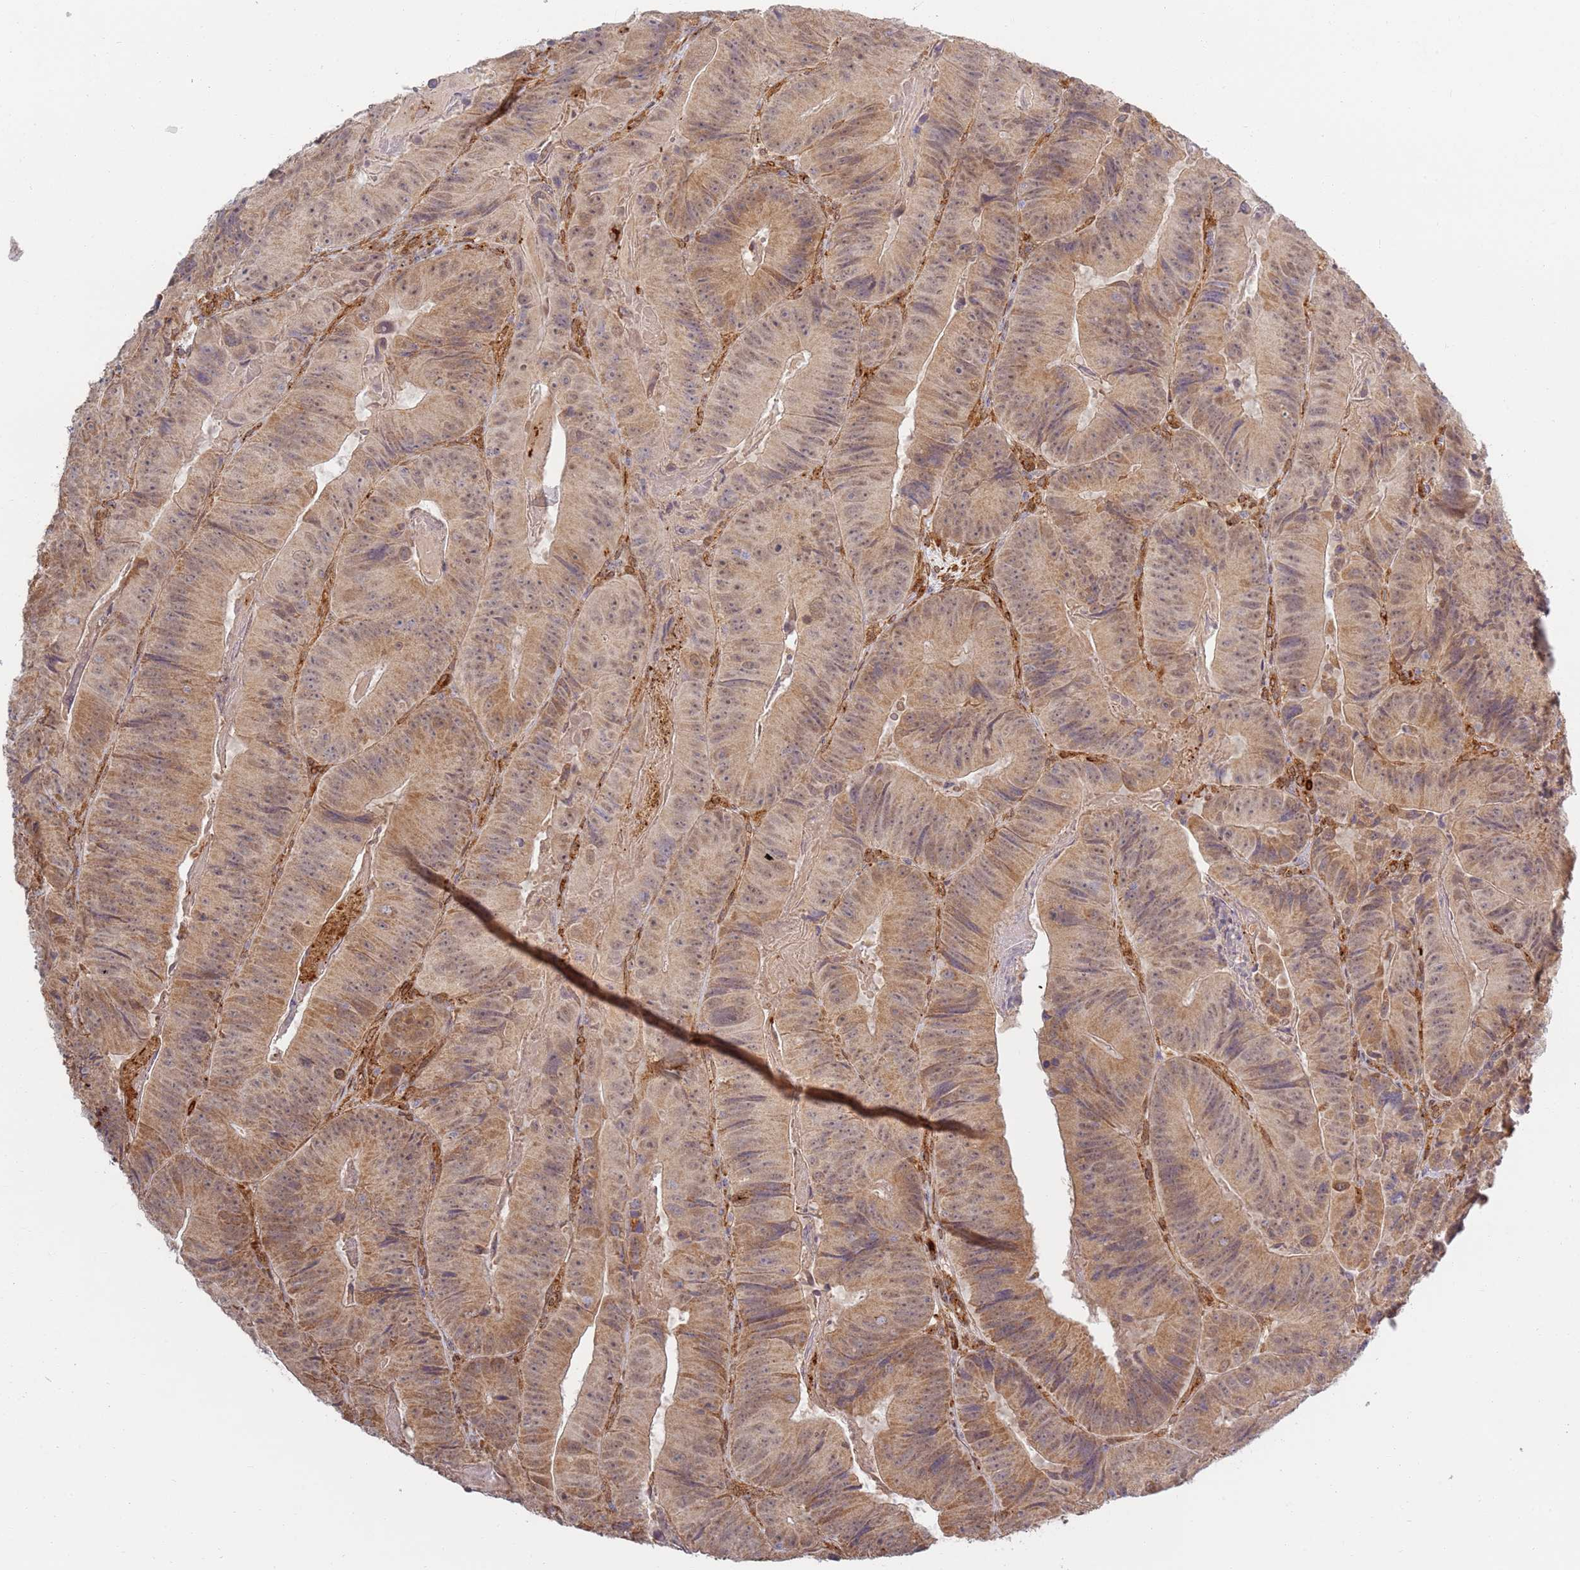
{"staining": {"intensity": "moderate", "quantity": ">75%", "location": "cytoplasmic/membranous,nuclear"}, "tissue": "colorectal cancer", "cell_type": "Tumor cells", "image_type": "cancer", "snomed": [{"axis": "morphology", "description": "Adenocarcinoma, NOS"}, {"axis": "topography", "description": "Colon"}], "caption": "Immunohistochemistry (IHC) of colorectal cancer demonstrates medium levels of moderate cytoplasmic/membranous and nuclear expression in about >75% of tumor cells. The protein of interest is stained brown, and the nuclei are stained in blue (DAB (3,3'-diaminobenzidine) IHC with brightfield microscopy, high magnification).", "gene": "CEP170", "patient": {"sex": "female", "age": 86}}